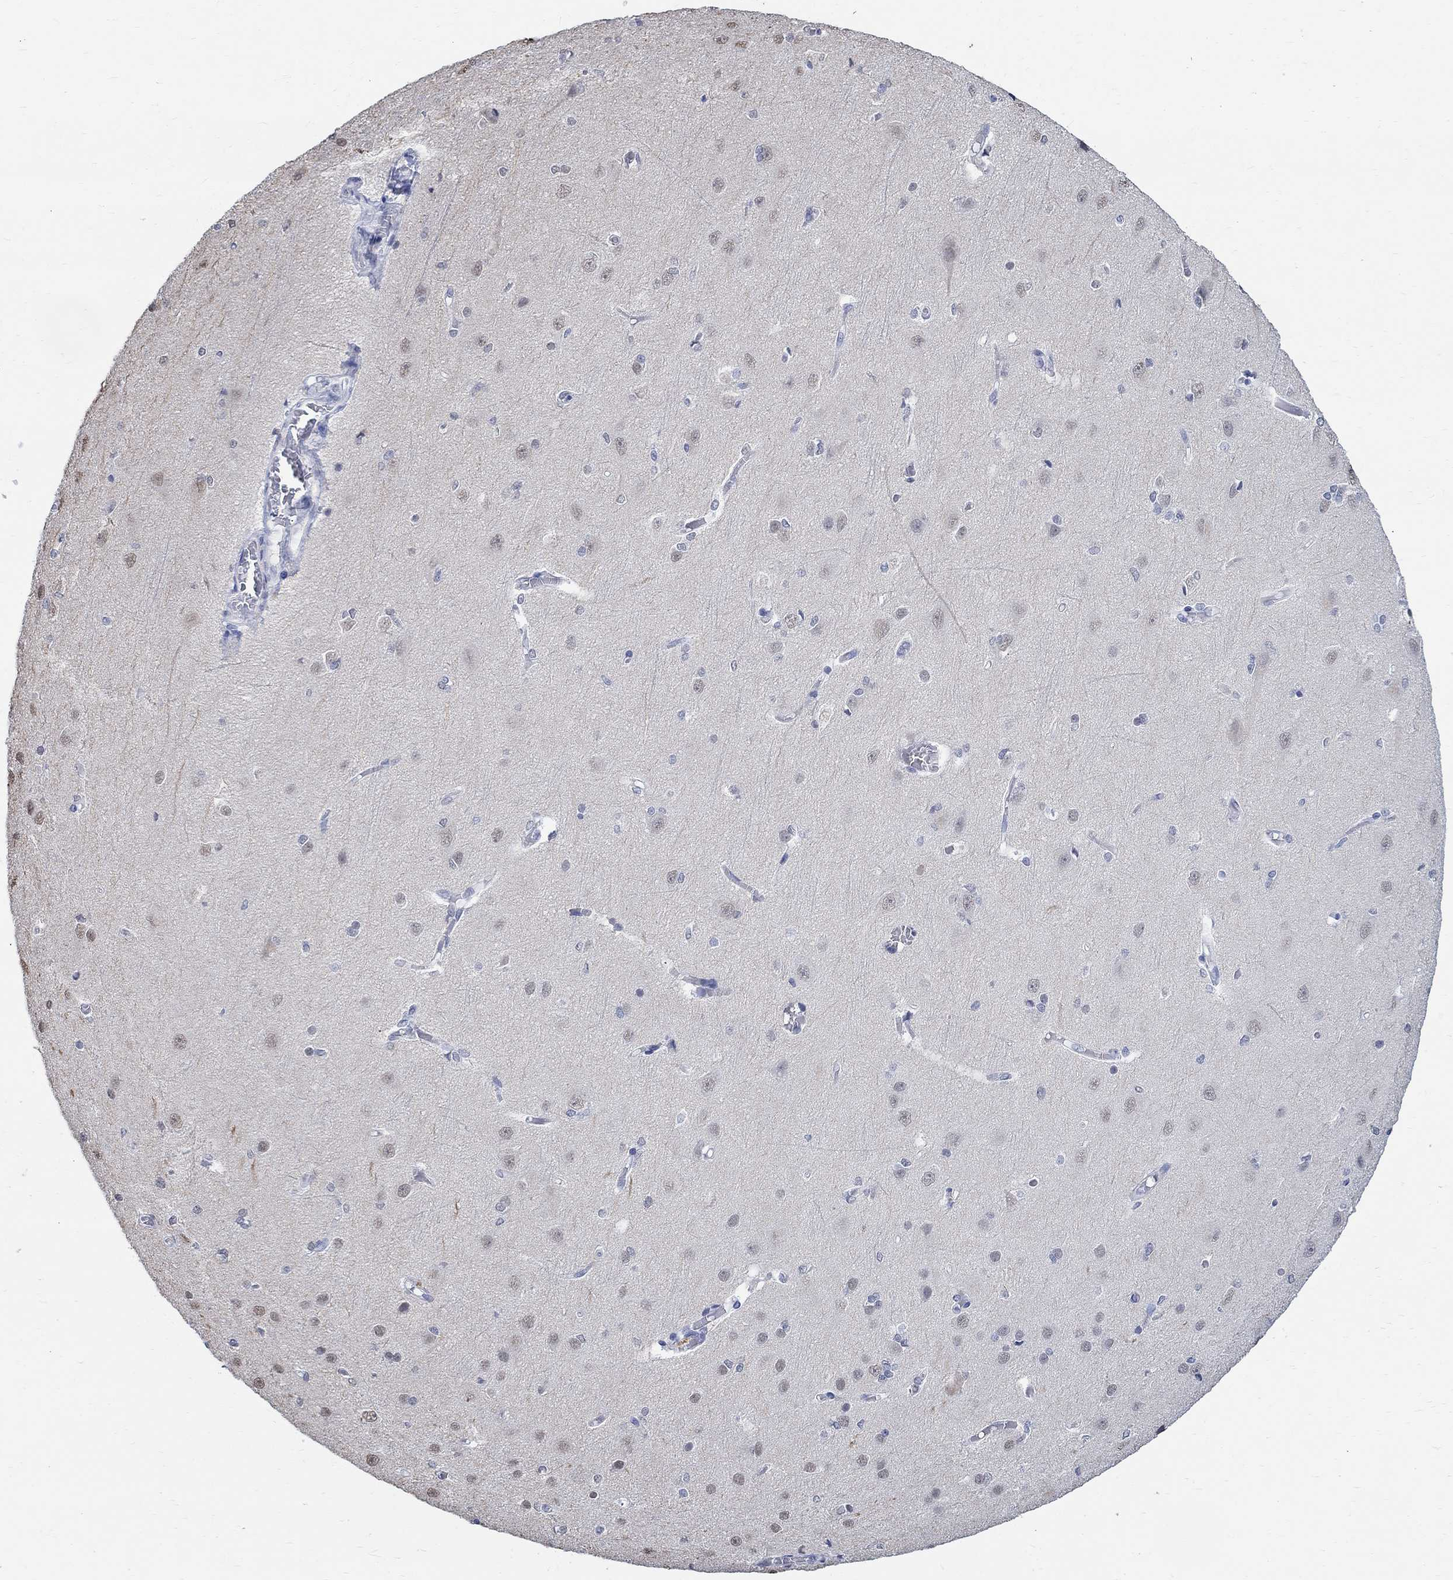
{"staining": {"intensity": "negative", "quantity": "none", "location": "none"}, "tissue": "cerebral cortex", "cell_type": "Endothelial cells", "image_type": "normal", "snomed": [{"axis": "morphology", "description": "Normal tissue, NOS"}, {"axis": "topography", "description": "Cerebral cortex"}], "caption": "This image is of benign cerebral cortex stained with IHC to label a protein in brown with the nuclei are counter-stained blue. There is no staining in endothelial cells. (Immunohistochemistry, brightfield microscopy, high magnification).", "gene": "ANKS1B", "patient": {"sex": "male", "age": 37}}